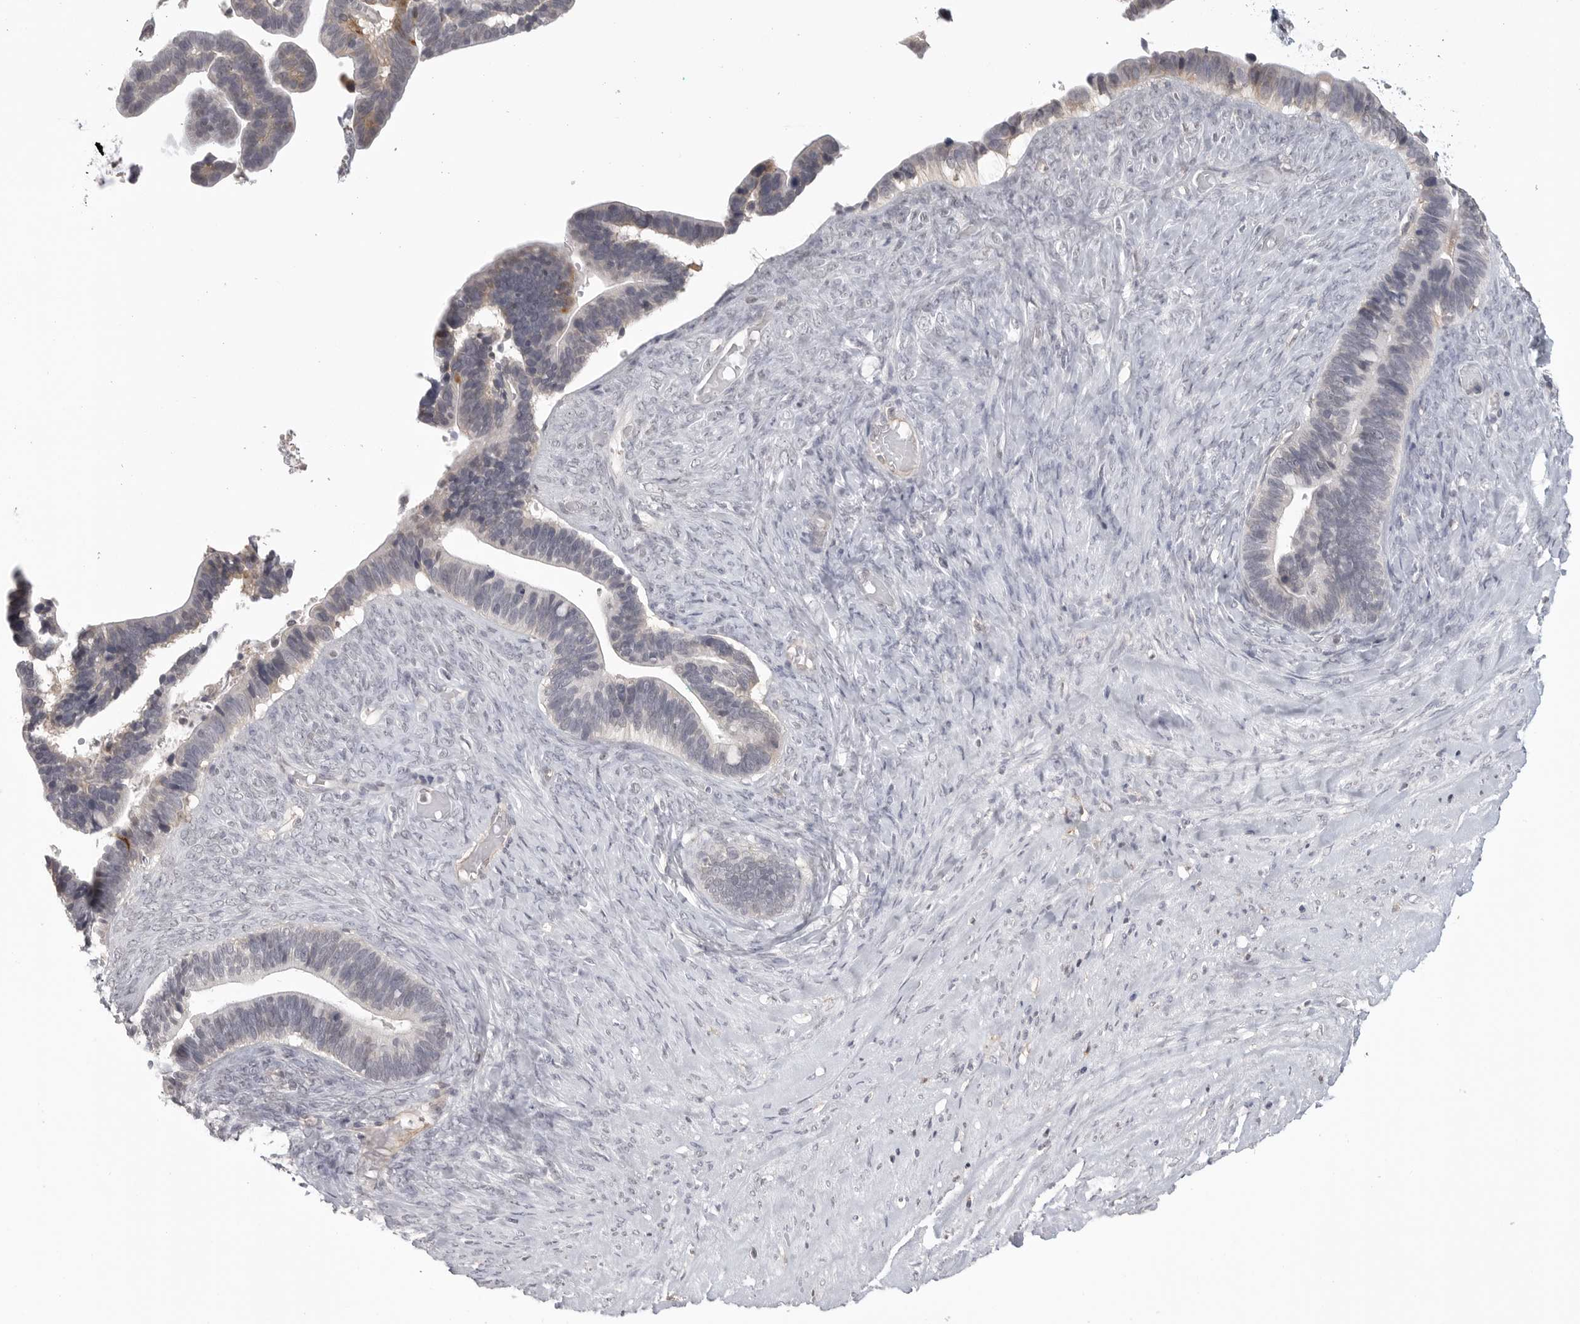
{"staining": {"intensity": "weak", "quantity": "<25%", "location": "cytoplasmic/membranous"}, "tissue": "ovarian cancer", "cell_type": "Tumor cells", "image_type": "cancer", "snomed": [{"axis": "morphology", "description": "Cystadenocarcinoma, serous, NOS"}, {"axis": "topography", "description": "Ovary"}], "caption": "DAB immunohistochemical staining of ovarian serous cystadenocarcinoma displays no significant positivity in tumor cells. (Immunohistochemistry, brightfield microscopy, high magnification).", "gene": "IFNGR1", "patient": {"sex": "female", "age": 56}}